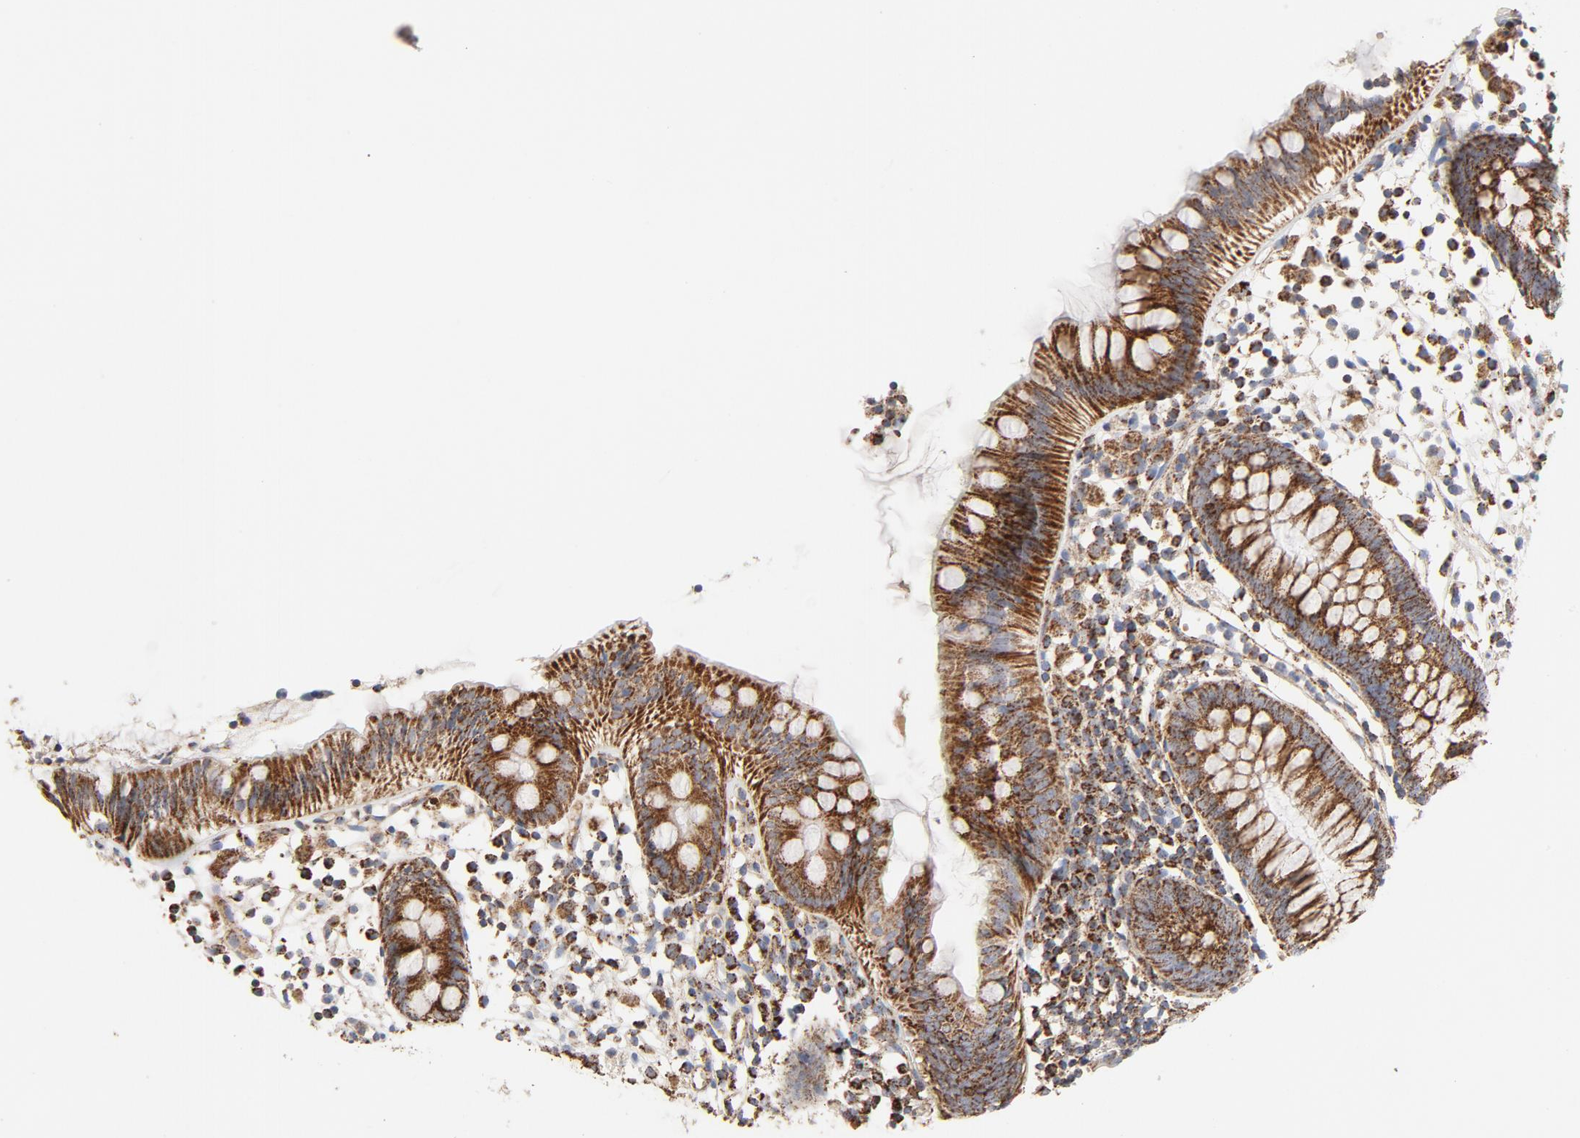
{"staining": {"intensity": "strong", "quantity": ">75%", "location": "cytoplasmic/membranous"}, "tissue": "appendix", "cell_type": "Glandular cells", "image_type": "normal", "snomed": [{"axis": "morphology", "description": "Normal tissue, NOS"}, {"axis": "topography", "description": "Appendix"}], "caption": "Immunohistochemical staining of normal human appendix reveals >75% levels of strong cytoplasmic/membranous protein staining in about >75% of glandular cells. The protein of interest is shown in brown color, while the nuclei are stained blue.", "gene": "PCNX4", "patient": {"sex": "male", "age": 38}}